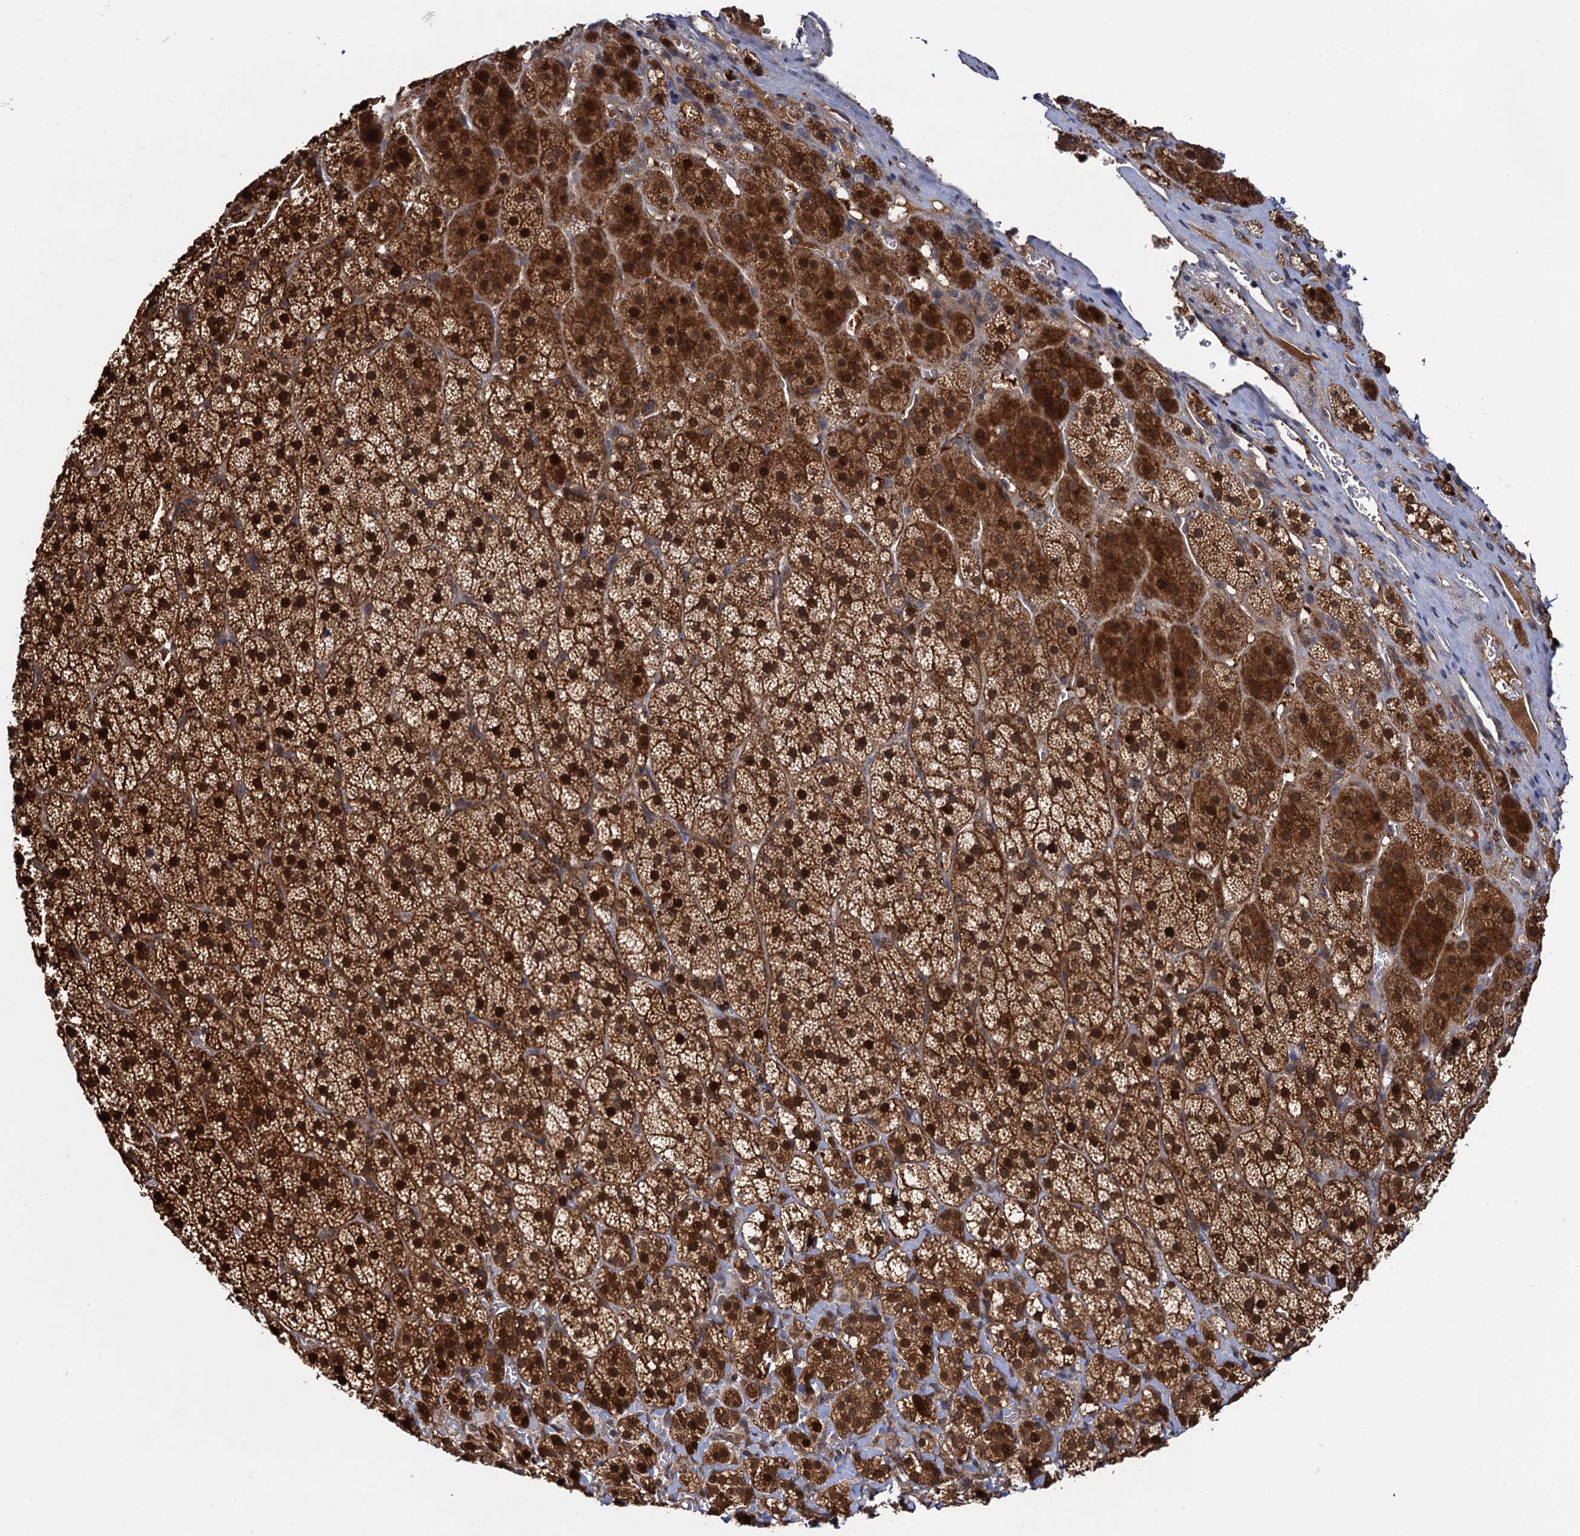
{"staining": {"intensity": "strong", "quantity": ">75%", "location": "cytoplasmic/membranous,nuclear"}, "tissue": "adrenal gland", "cell_type": "Glandular cells", "image_type": "normal", "snomed": [{"axis": "morphology", "description": "Normal tissue, NOS"}, {"axis": "topography", "description": "Adrenal gland"}], "caption": "Immunohistochemistry image of normal adrenal gland: human adrenal gland stained using immunohistochemistry displays high levels of strong protein expression localized specifically in the cytoplasmic/membranous,nuclear of glandular cells, appearing as a cytoplasmic/membranous,nuclear brown color.", "gene": "SELENOP", "patient": {"sex": "female", "age": 44}}